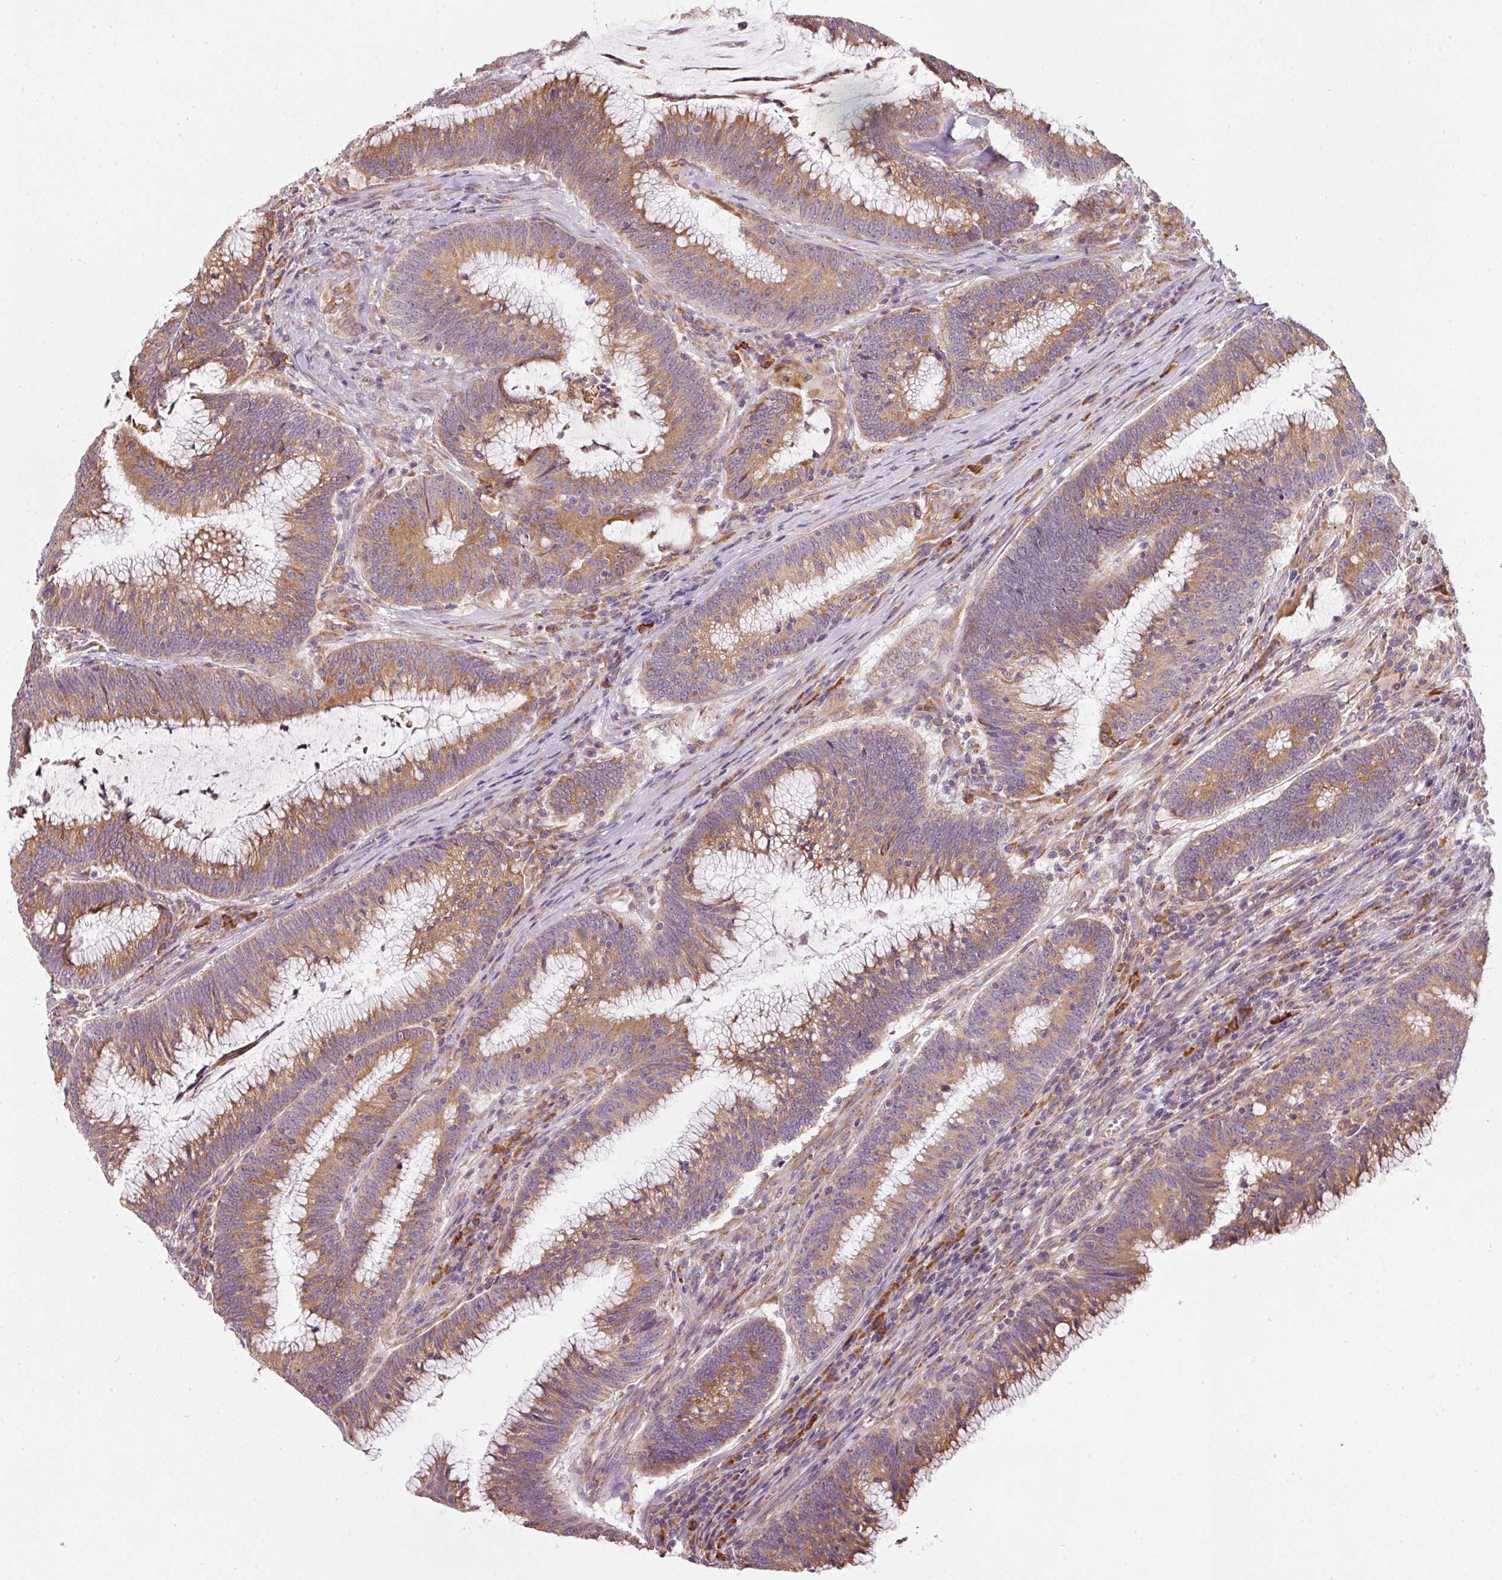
{"staining": {"intensity": "moderate", "quantity": ">75%", "location": "cytoplasmic/membranous"}, "tissue": "colorectal cancer", "cell_type": "Tumor cells", "image_type": "cancer", "snomed": [{"axis": "morphology", "description": "Adenocarcinoma, NOS"}, {"axis": "topography", "description": "Rectum"}], "caption": "Colorectal adenocarcinoma was stained to show a protein in brown. There is medium levels of moderate cytoplasmic/membranous expression in approximately >75% of tumor cells. (DAB = brown stain, brightfield microscopy at high magnification).", "gene": "MORN4", "patient": {"sex": "female", "age": 77}}